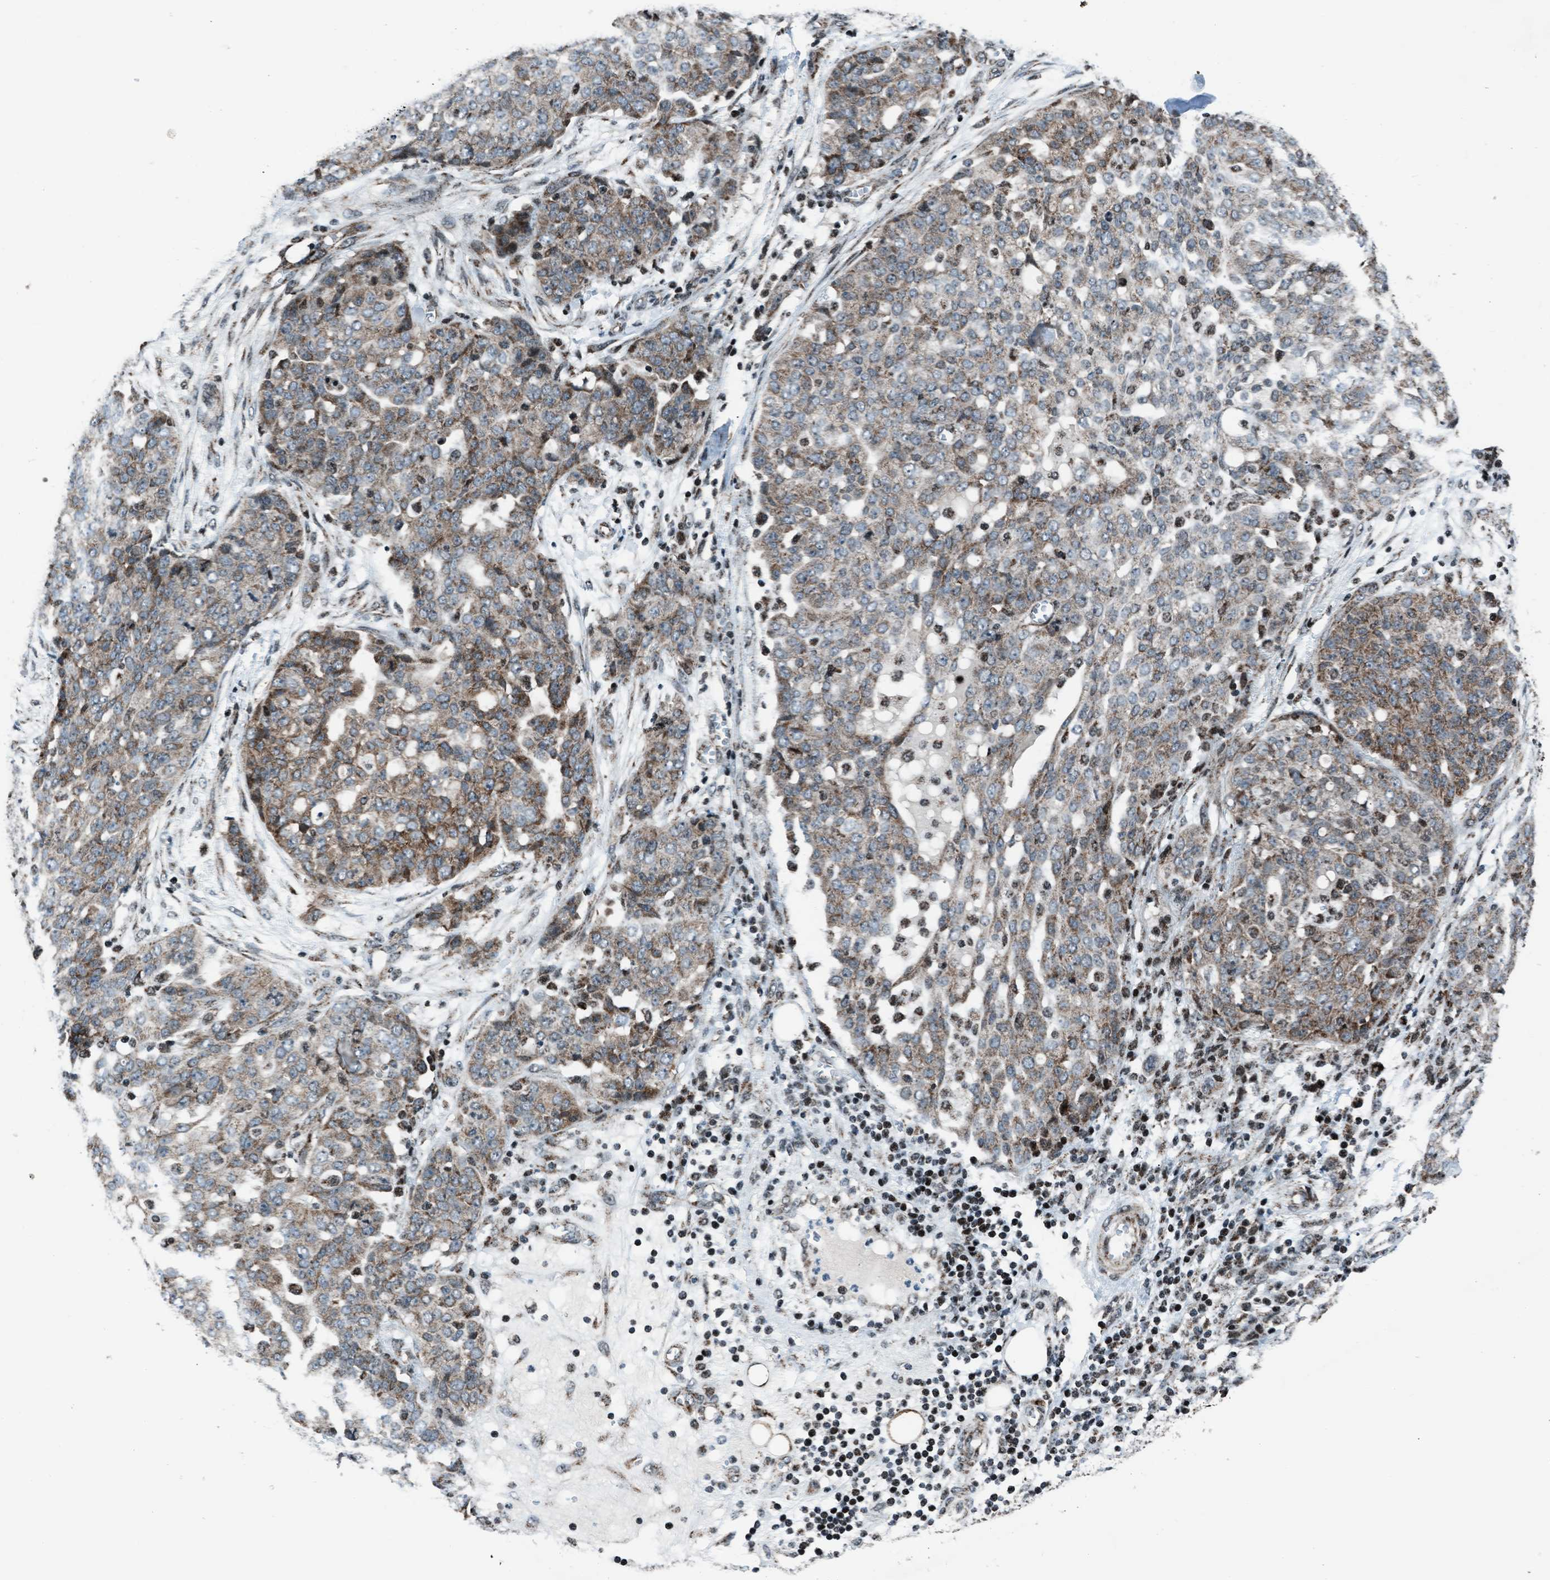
{"staining": {"intensity": "moderate", "quantity": "25%-75%", "location": "cytoplasmic/membranous"}, "tissue": "ovarian cancer", "cell_type": "Tumor cells", "image_type": "cancer", "snomed": [{"axis": "morphology", "description": "Cystadenocarcinoma, serous, NOS"}, {"axis": "topography", "description": "Soft tissue"}, {"axis": "topography", "description": "Ovary"}], "caption": "Protein staining of serous cystadenocarcinoma (ovarian) tissue reveals moderate cytoplasmic/membranous expression in approximately 25%-75% of tumor cells. (DAB (3,3'-diaminobenzidine) = brown stain, brightfield microscopy at high magnification).", "gene": "MORC3", "patient": {"sex": "female", "age": 57}}